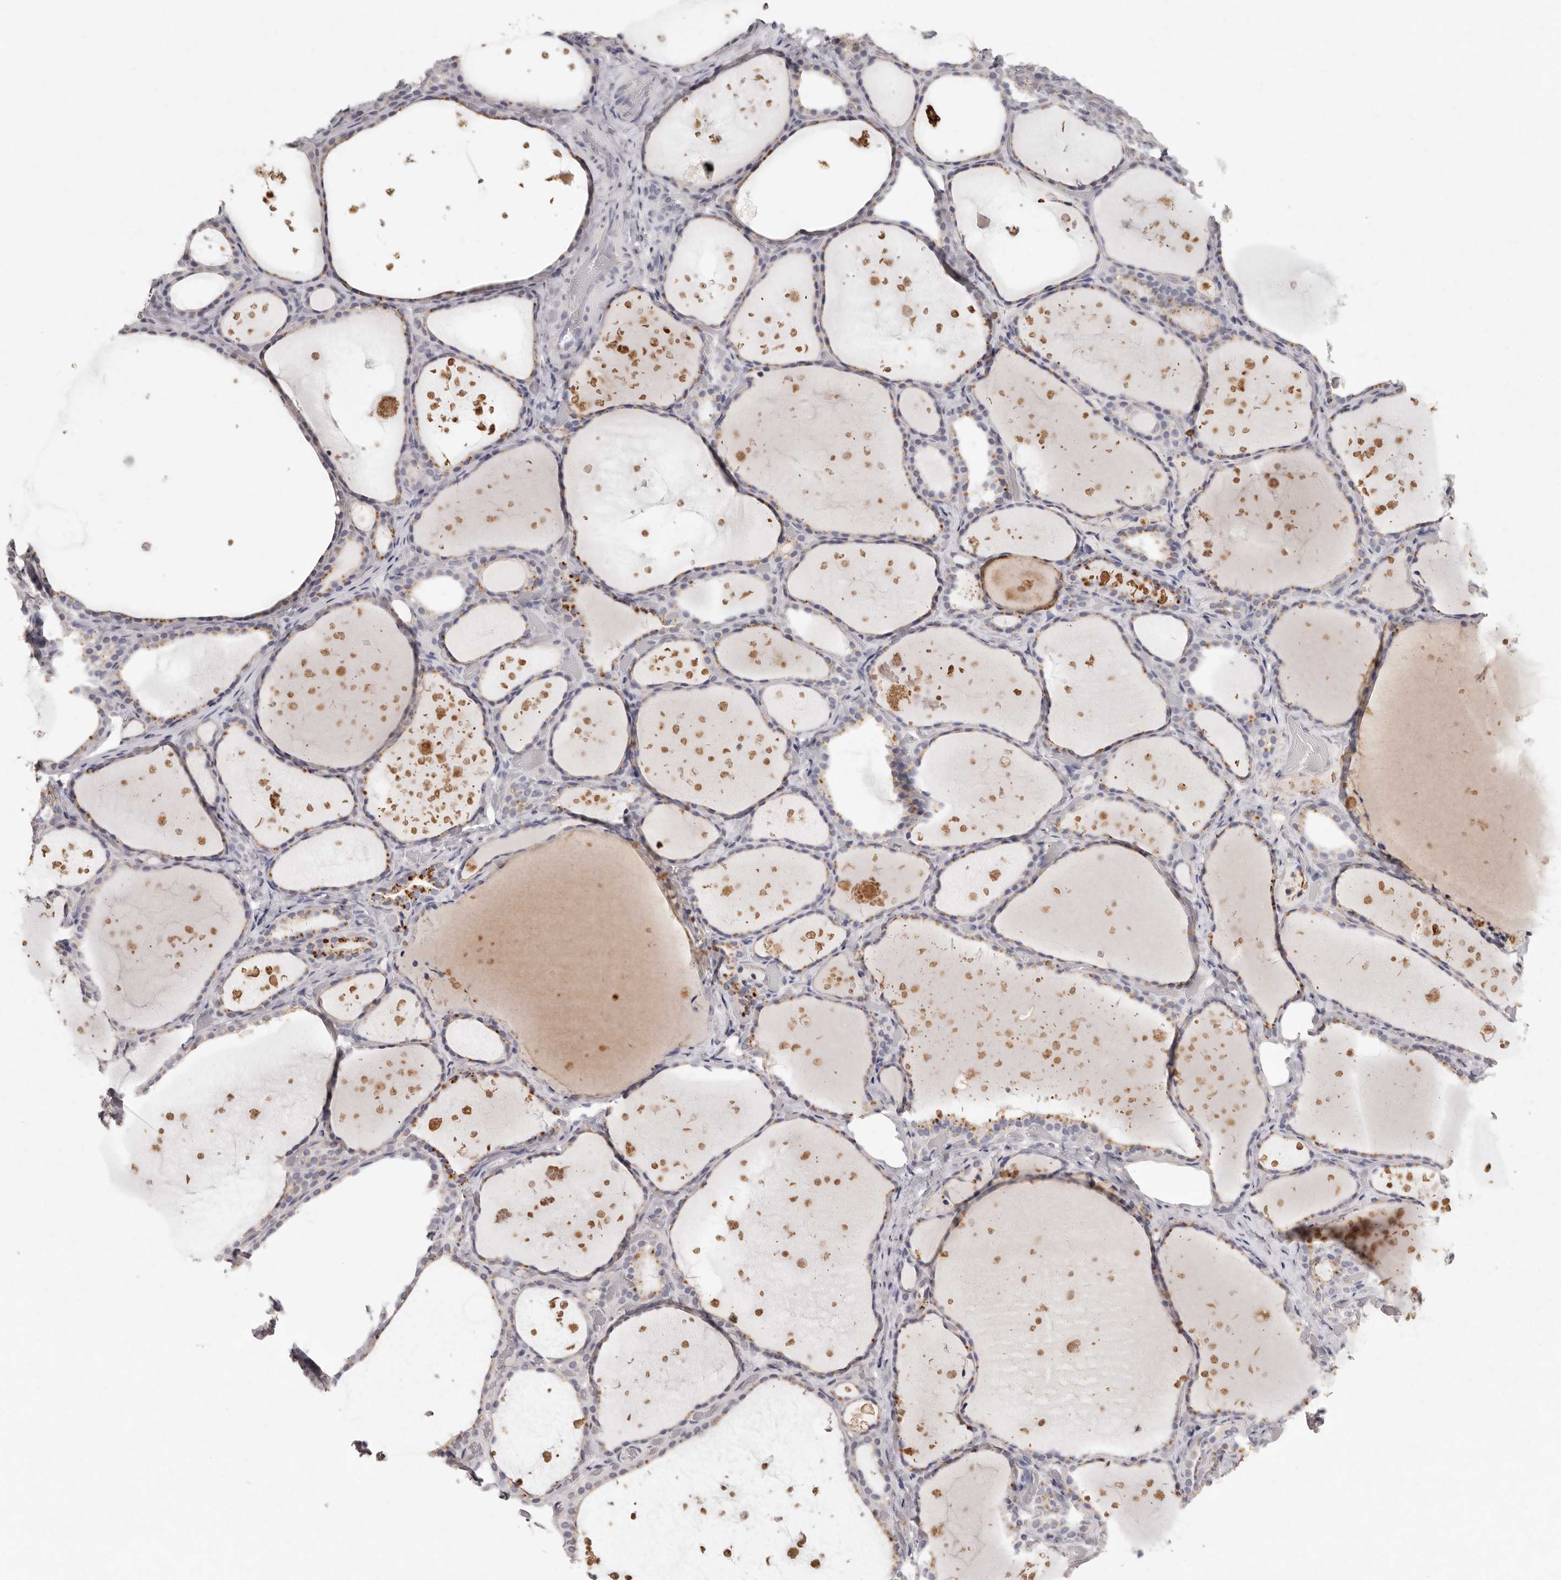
{"staining": {"intensity": "moderate", "quantity": "25%-75%", "location": "cytoplasmic/membranous"}, "tissue": "thyroid gland", "cell_type": "Glandular cells", "image_type": "normal", "snomed": [{"axis": "morphology", "description": "Normal tissue, NOS"}, {"axis": "topography", "description": "Thyroid gland"}], "caption": "Thyroid gland stained with DAB IHC reveals medium levels of moderate cytoplasmic/membranous expression in about 25%-75% of glandular cells. The staining was performed using DAB (3,3'-diaminobenzidine) to visualize the protein expression in brown, while the nuclei were stained in blue with hematoxylin (Magnification: 20x).", "gene": "FAM185A", "patient": {"sex": "female", "age": 44}}